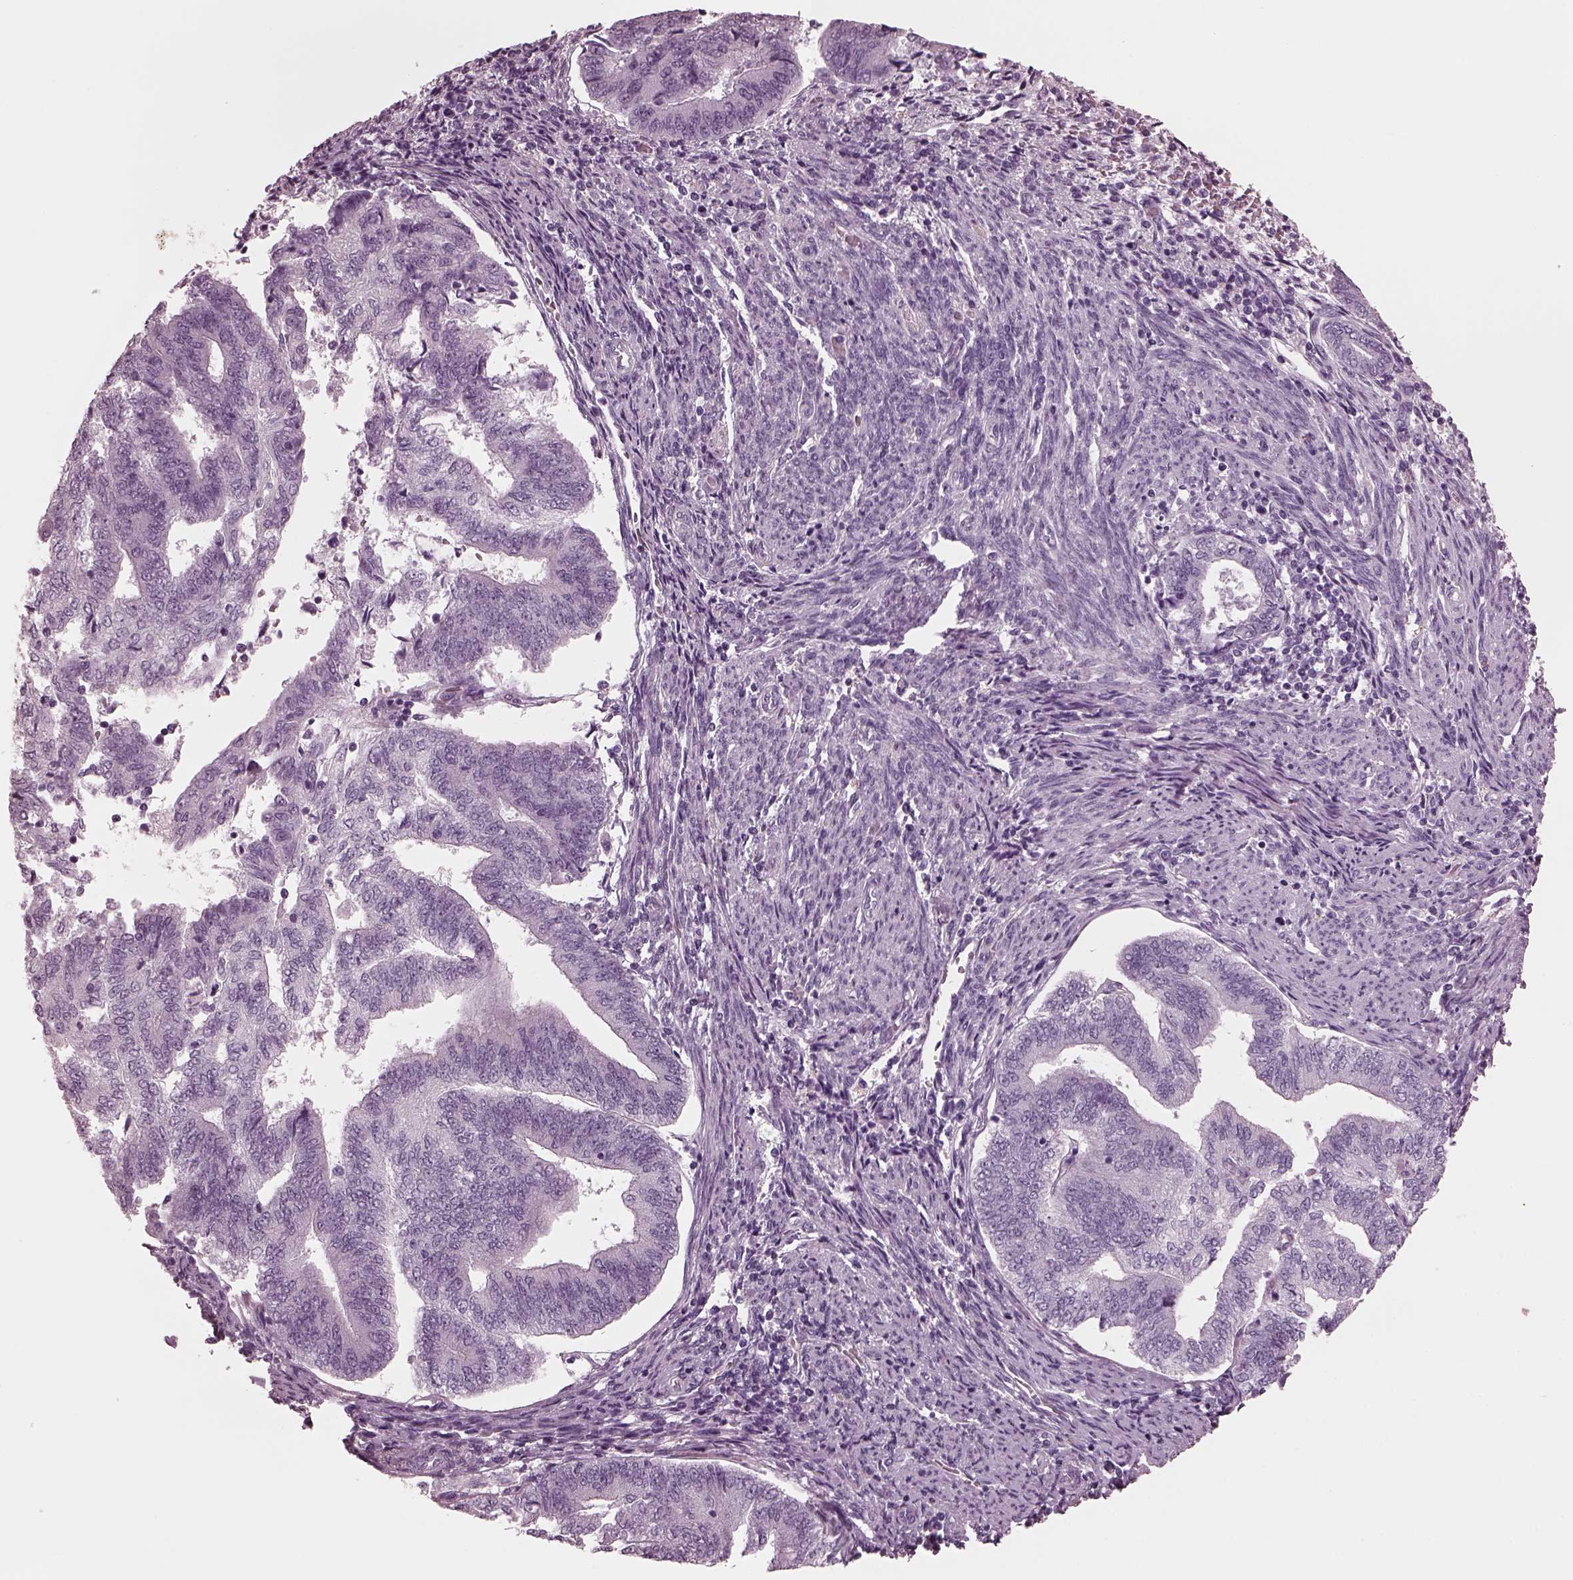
{"staining": {"intensity": "negative", "quantity": "none", "location": "none"}, "tissue": "endometrial cancer", "cell_type": "Tumor cells", "image_type": "cancer", "snomed": [{"axis": "morphology", "description": "Adenocarcinoma, NOS"}, {"axis": "topography", "description": "Endometrium"}], "caption": "Micrograph shows no significant protein expression in tumor cells of endometrial cancer.", "gene": "CGA", "patient": {"sex": "female", "age": 65}}